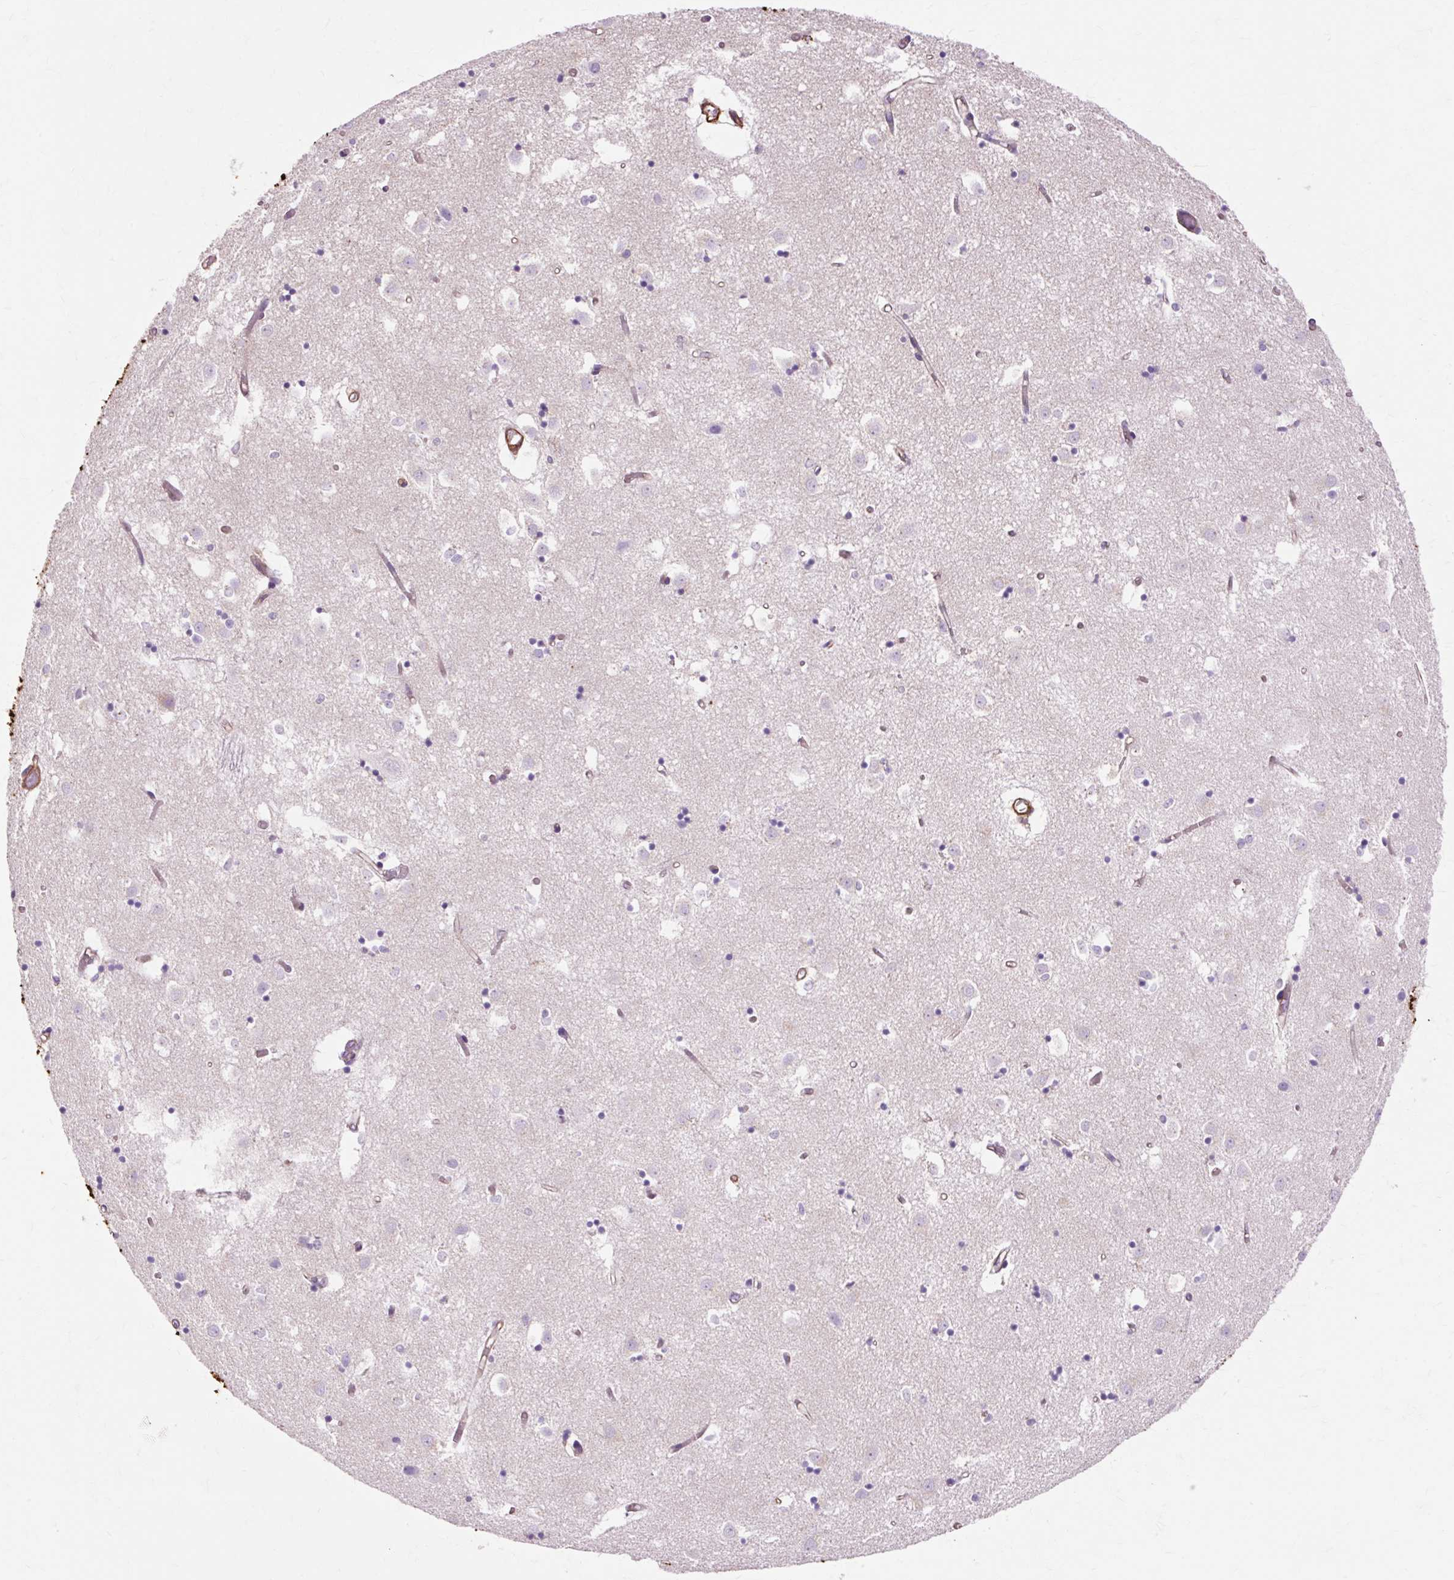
{"staining": {"intensity": "negative", "quantity": "none", "location": "none"}, "tissue": "caudate", "cell_type": "Glial cells", "image_type": "normal", "snomed": [{"axis": "morphology", "description": "Normal tissue, NOS"}, {"axis": "topography", "description": "Lateral ventricle wall"}], "caption": "This photomicrograph is of normal caudate stained with immunohistochemistry to label a protein in brown with the nuclei are counter-stained blue. There is no expression in glial cells.", "gene": "TBC1D2B", "patient": {"sex": "male", "age": 70}}